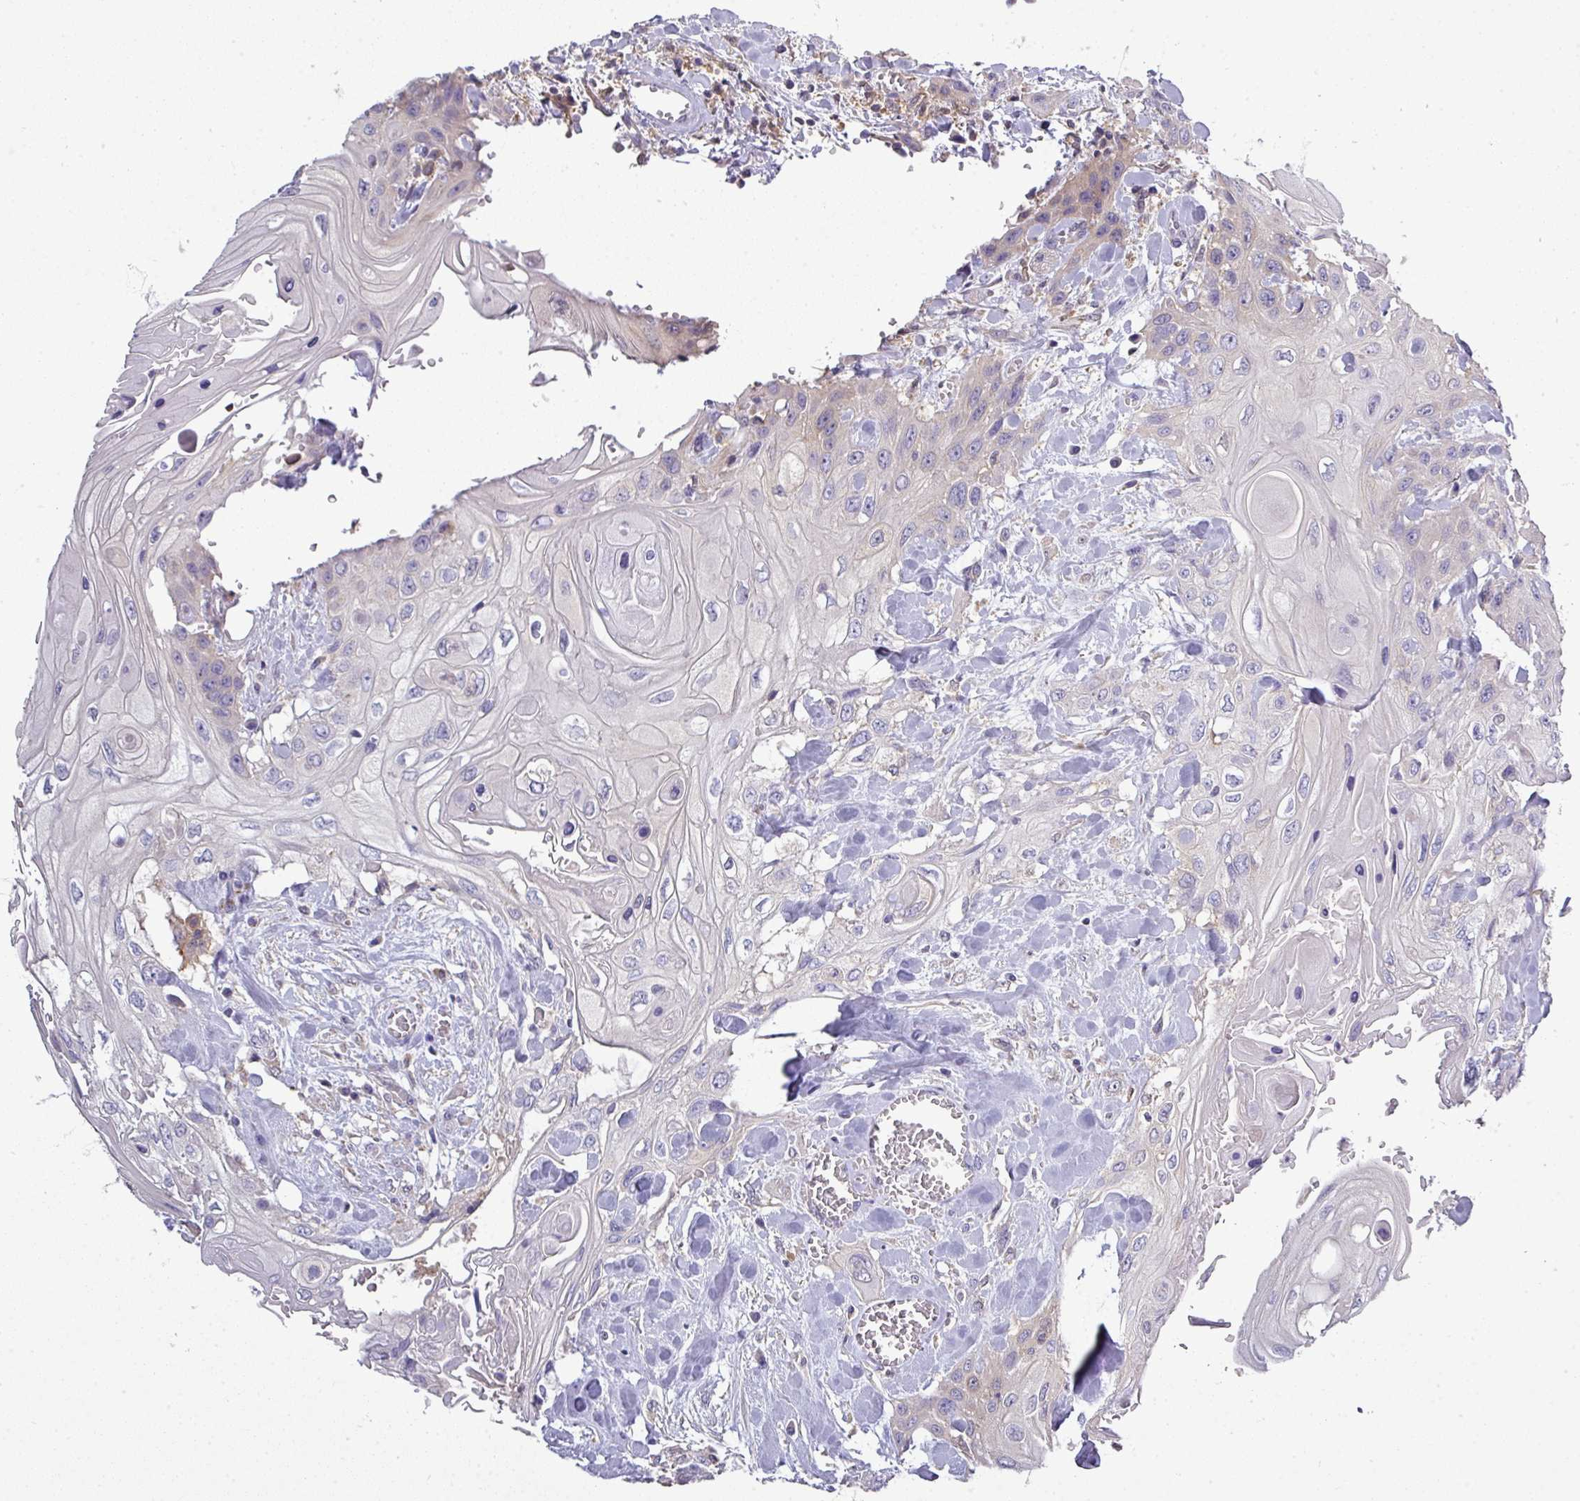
{"staining": {"intensity": "negative", "quantity": "none", "location": "none"}, "tissue": "head and neck cancer", "cell_type": "Tumor cells", "image_type": "cancer", "snomed": [{"axis": "morphology", "description": "Squamous cell carcinoma, NOS"}, {"axis": "topography", "description": "Head-Neck"}], "caption": "Histopathology image shows no significant protein expression in tumor cells of head and neck cancer.", "gene": "STAT5A", "patient": {"sex": "female", "age": 43}}